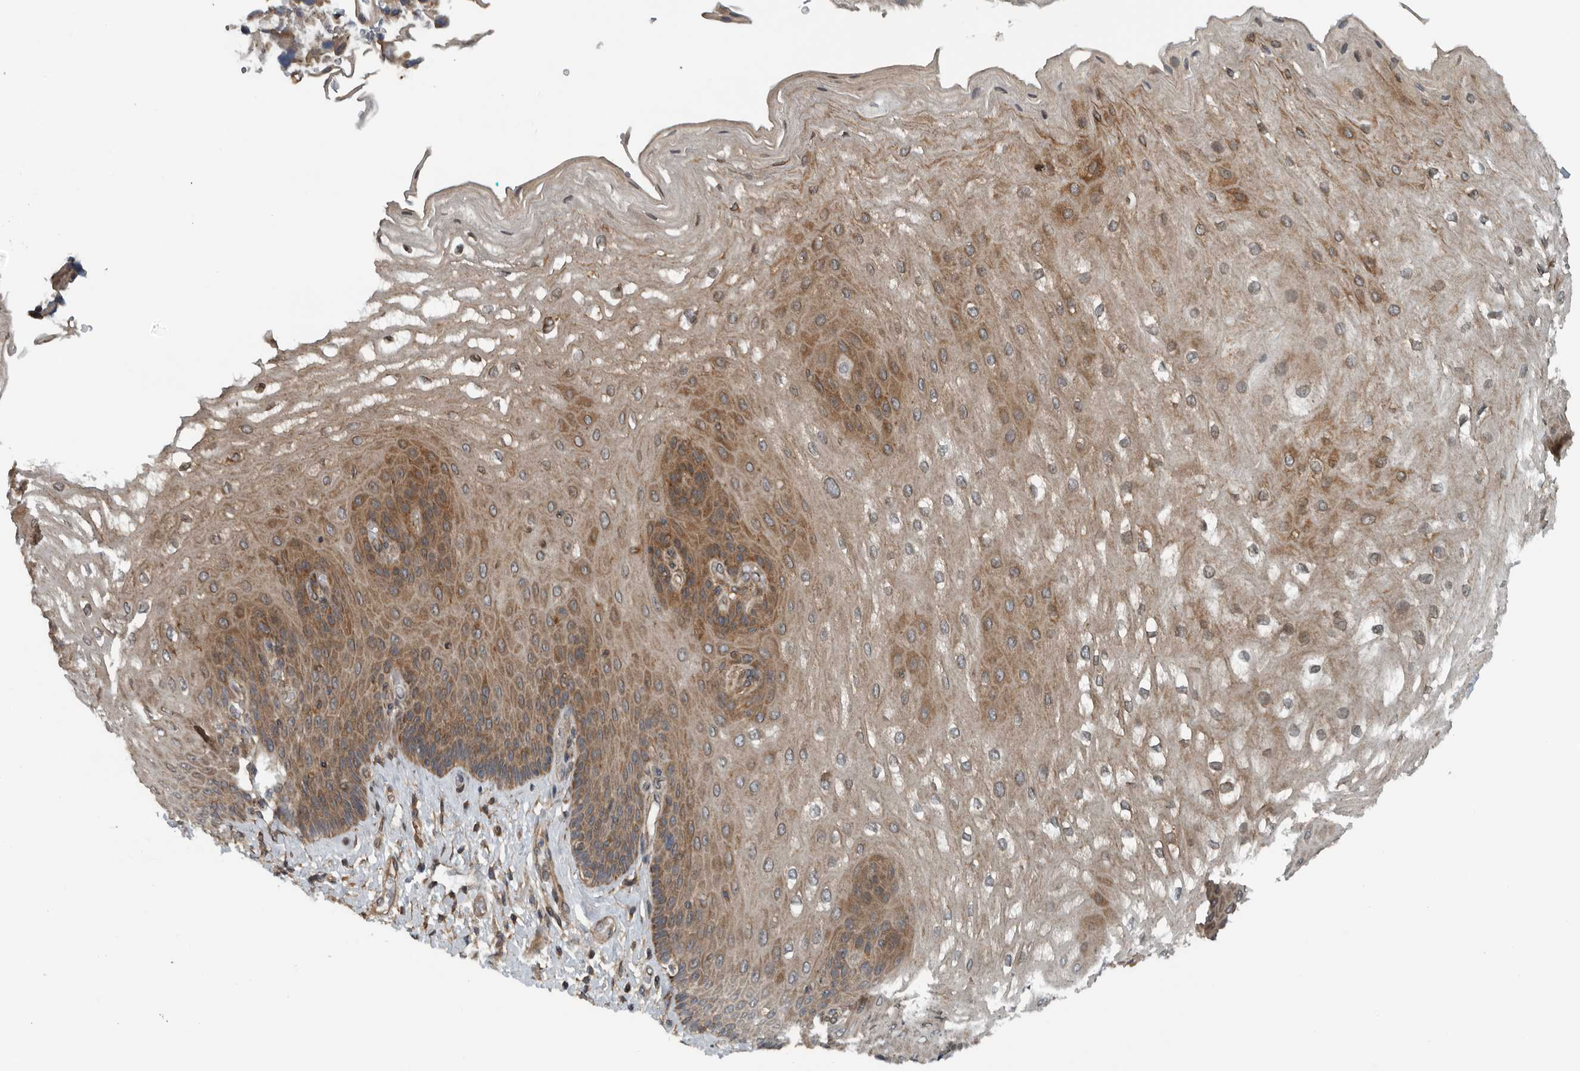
{"staining": {"intensity": "moderate", "quantity": ">75%", "location": "cytoplasmic/membranous"}, "tissue": "esophagus", "cell_type": "Squamous epithelial cells", "image_type": "normal", "snomed": [{"axis": "morphology", "description": "Normal tissue, NOS"}, {"axis": "topography", "description": "Esophagus"}], "caption": "This micrograph demonstrates unremarkable esophagus stained with immunohistochemistry (IHC) to label a protein in brown. The cytoplasmic/membranous of squamous epithelial cells show moderate positivity for the protein. Nuclei are counter-stained blue.", "gene": "AMFR", "patient": {"sex": "male", "age": 54}}